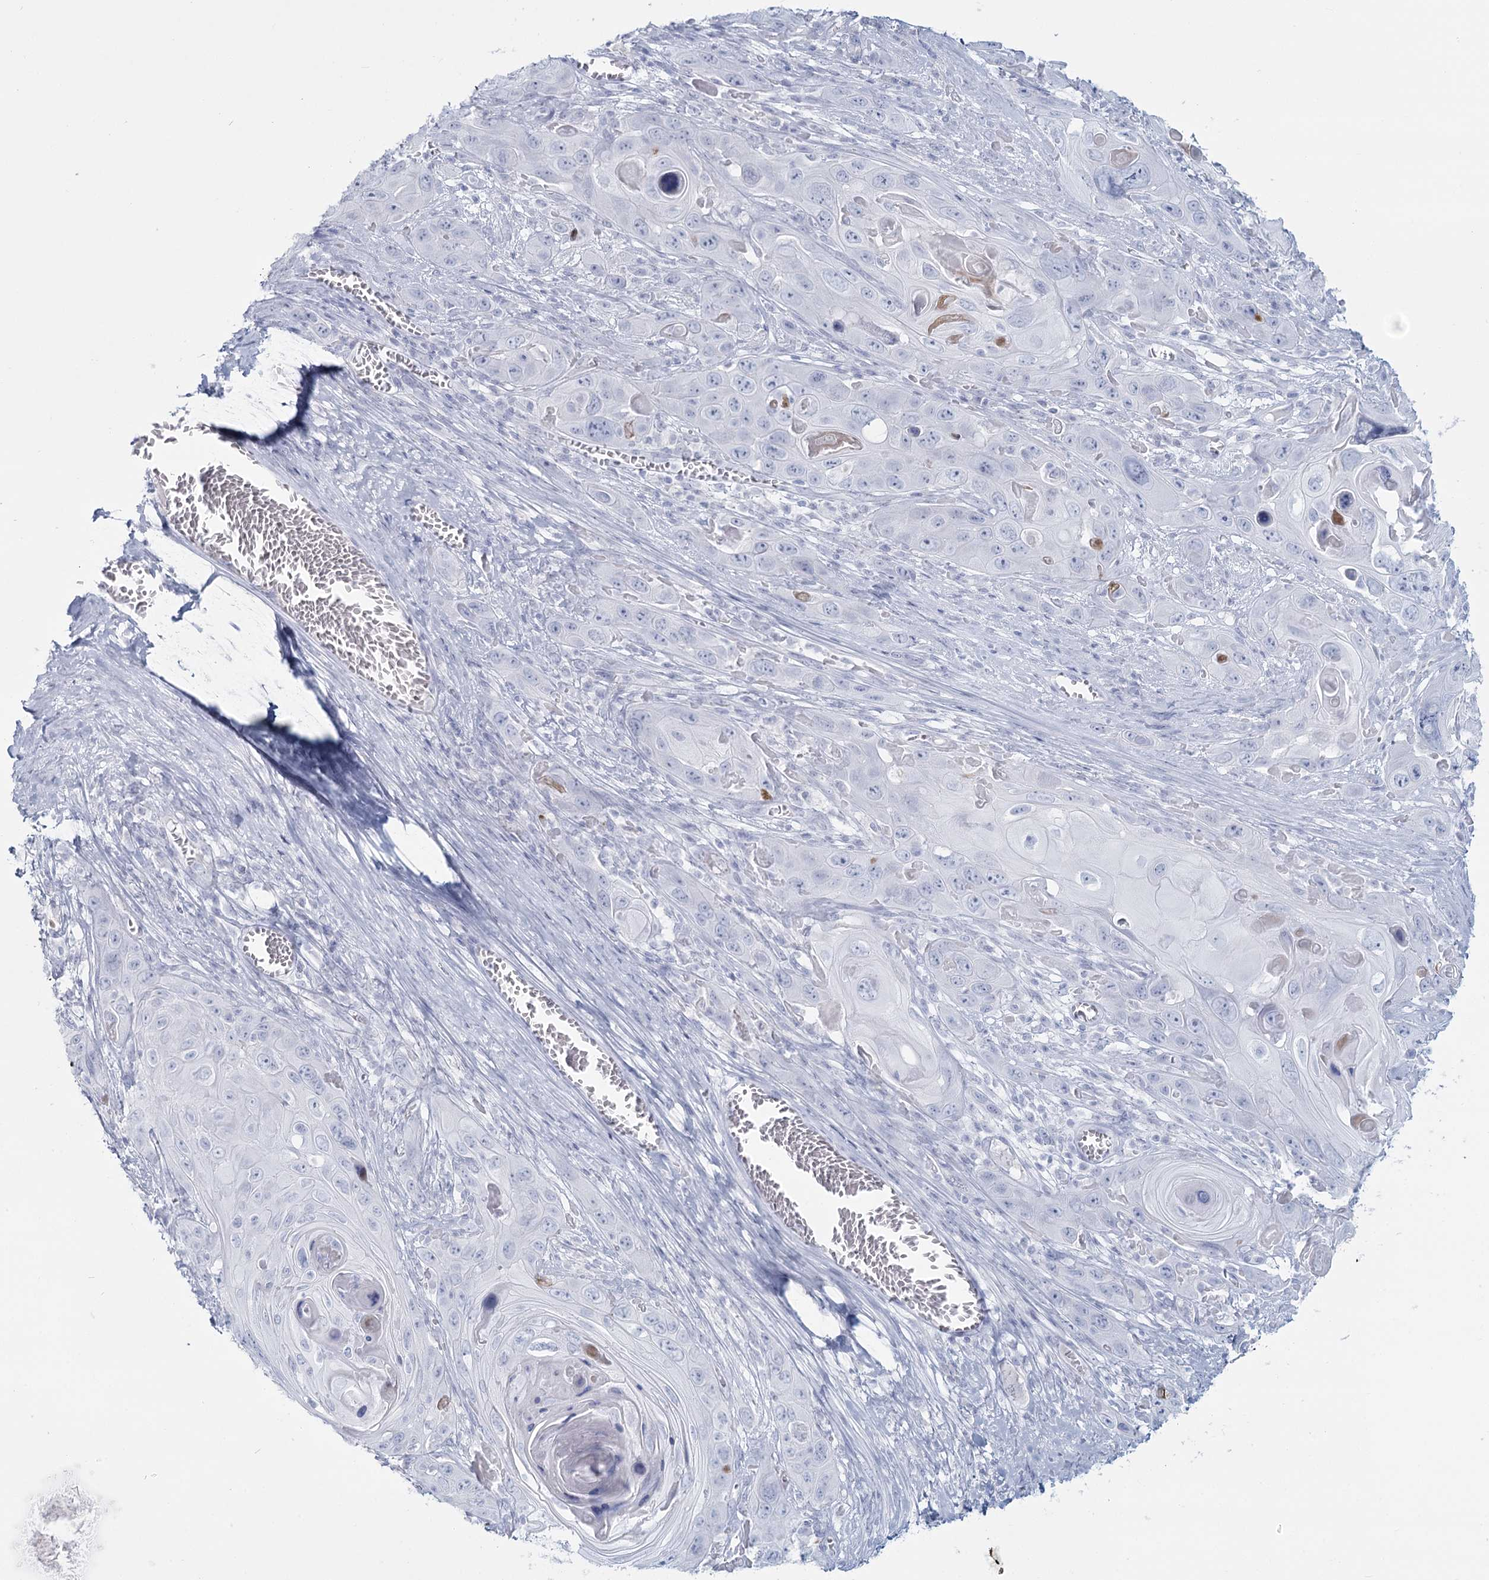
{"staining": {"intensity": "negative", "quantity": "none", "location": "none"}, "tissue": "skin cancer", "cell_type": "Tumor cells", "image_type": "cancer", "snomed": [{"axis": "morphology", "description": "Squamous cell carcinoma, NOS"}, {"axis": "topography", "description": "Skin"}], "caption": "Tumor cells show no significant protein expression in skin cancer (squamous cell carcinoma). (Brightfield microscopy of DAB (3,3'-diaminobenzidine) immunohistochemistry at high magnification).", "gene": "SLC6A19", "patient": {"sex": "male", "age": 55}}